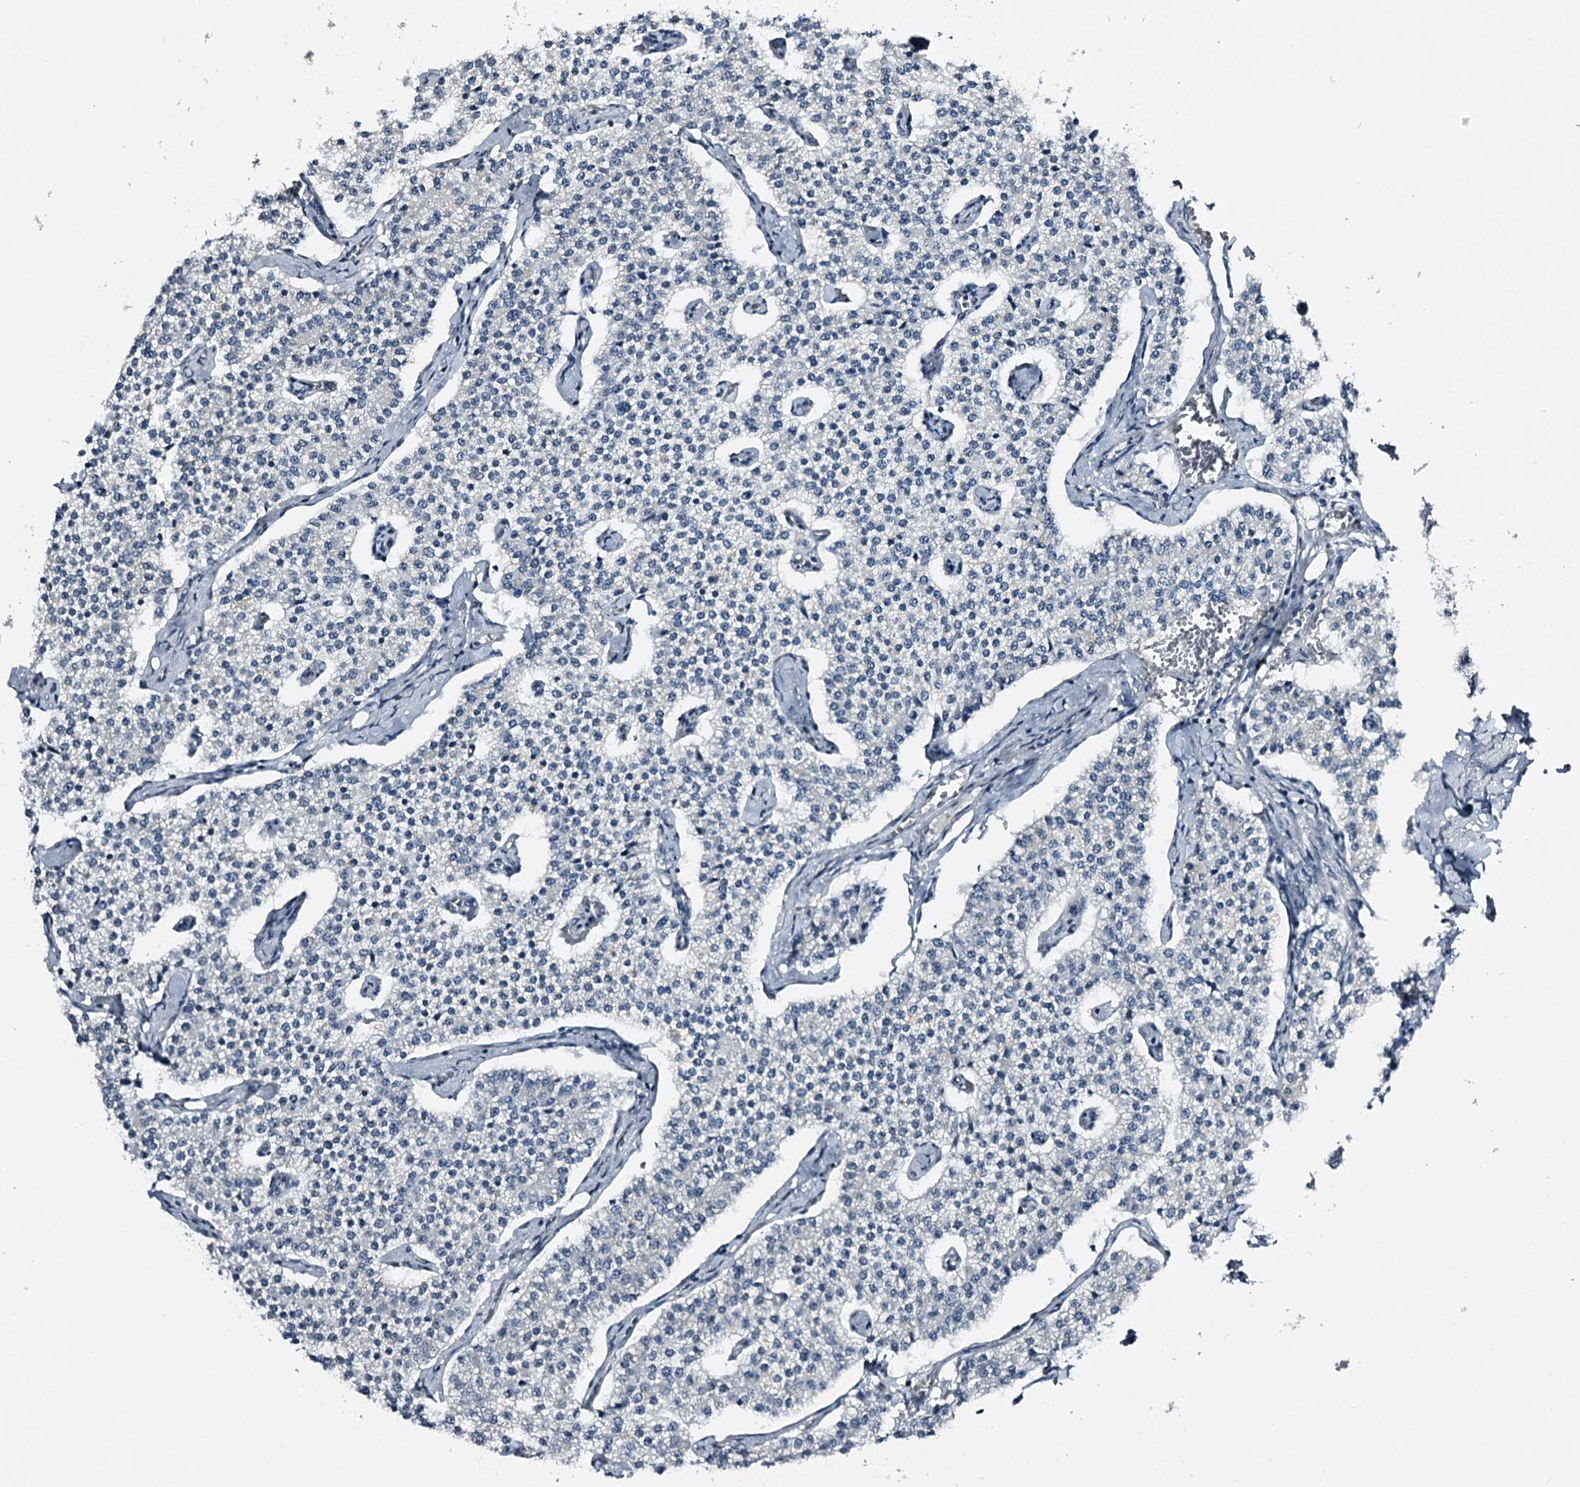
{"staining": {"intensity": "negative", "quantity": "none", "location": "none"}, "tissue": "carcinoid", "cell_type": "Tumor cells", "image_type": "cancer", "snomed": [{"axis": "morphology", "description": "Carcinoid, malignant, NOS"}, {"axis": "topography", "description": "Colon"}], "caption": "Immunohistochemical staining of human carcinoid exhibits no significant staining in tumor cells.", "gene": "SLC1A3", "patient": {"sex": "female", "age": 52}}